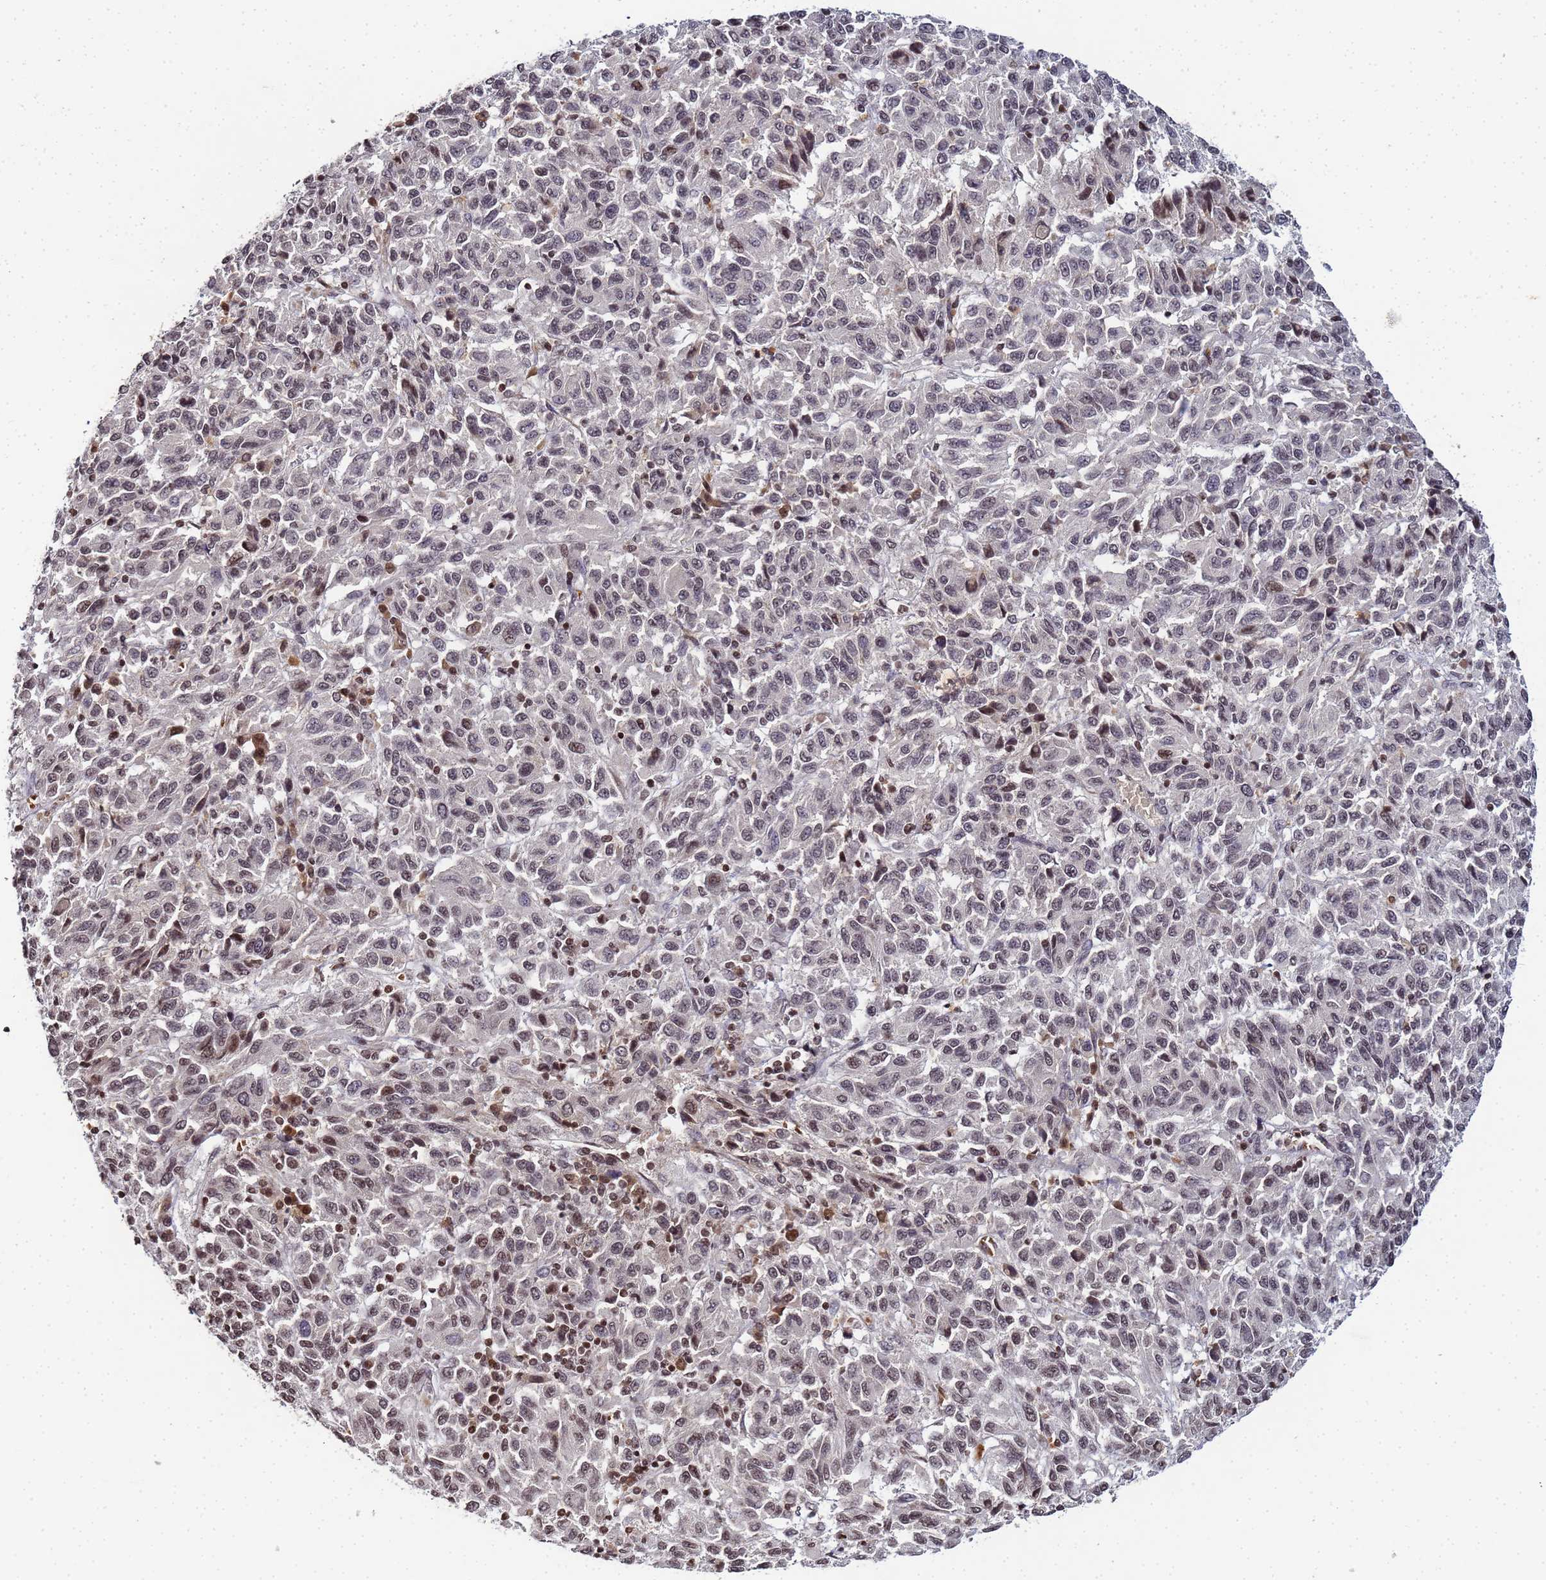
{"staining": {"intensity": "moderate", "quantity": "<25%", "location": "nuclear"}, "tissue": "melanoma", "cell_type": "Tumor cells", "image_type": "cancer", "snomed": [{"axis": "morphology", "description": "Malignant melanoma, Metastatic site"}, {"axis": "topography", "description": "Lung"}], "caption": "There is low levels of moderate nuclear expression in tumor cells of melanoma, as demonstrated by immunohistochemical staining (brown color).", "gene": "FZD4", "patient": {"sex": "male", "age": 64}}